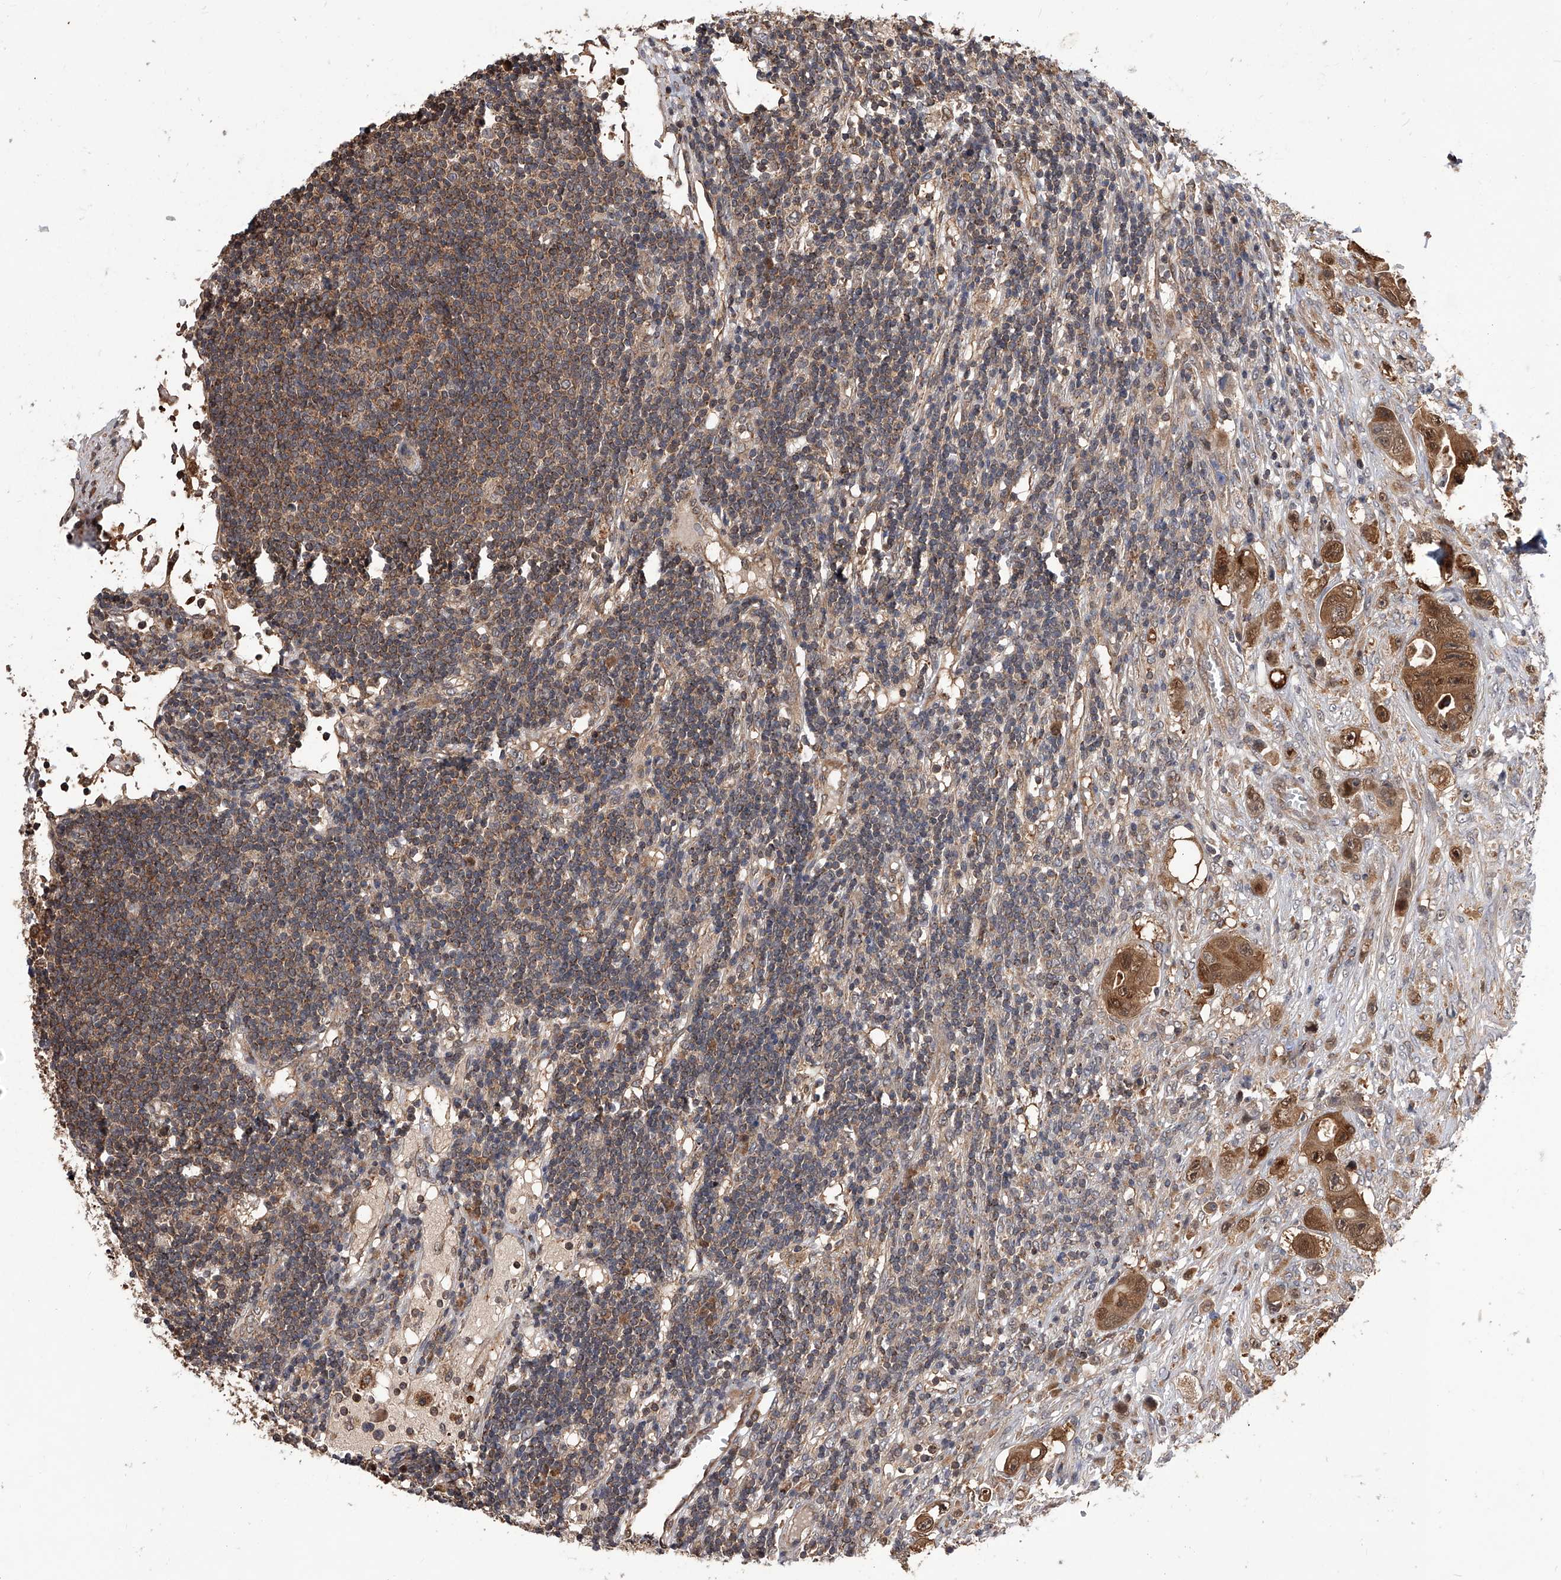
{"staining": {"intensity": "strong", "quantity": ">75%", "location": "cytoplasmic/membranous,nuclear"}, "tissue": "colorectal cancer", "cell_type": "Tumor cells", "image_type": "cancer", "snomed": [{"axis": "morphology", "description": "Adenocarcinoma, NOS"}, {"axis": "topography", "description": "Colon"}], "caption": "Adenocarcinoma (colorectal) tissue reveals strong cytoplasmic/membranous and nuclear staining in about >75% of tumor cells", "gene": "GMDS", "patient": {"sex": "female", "age": 46}}